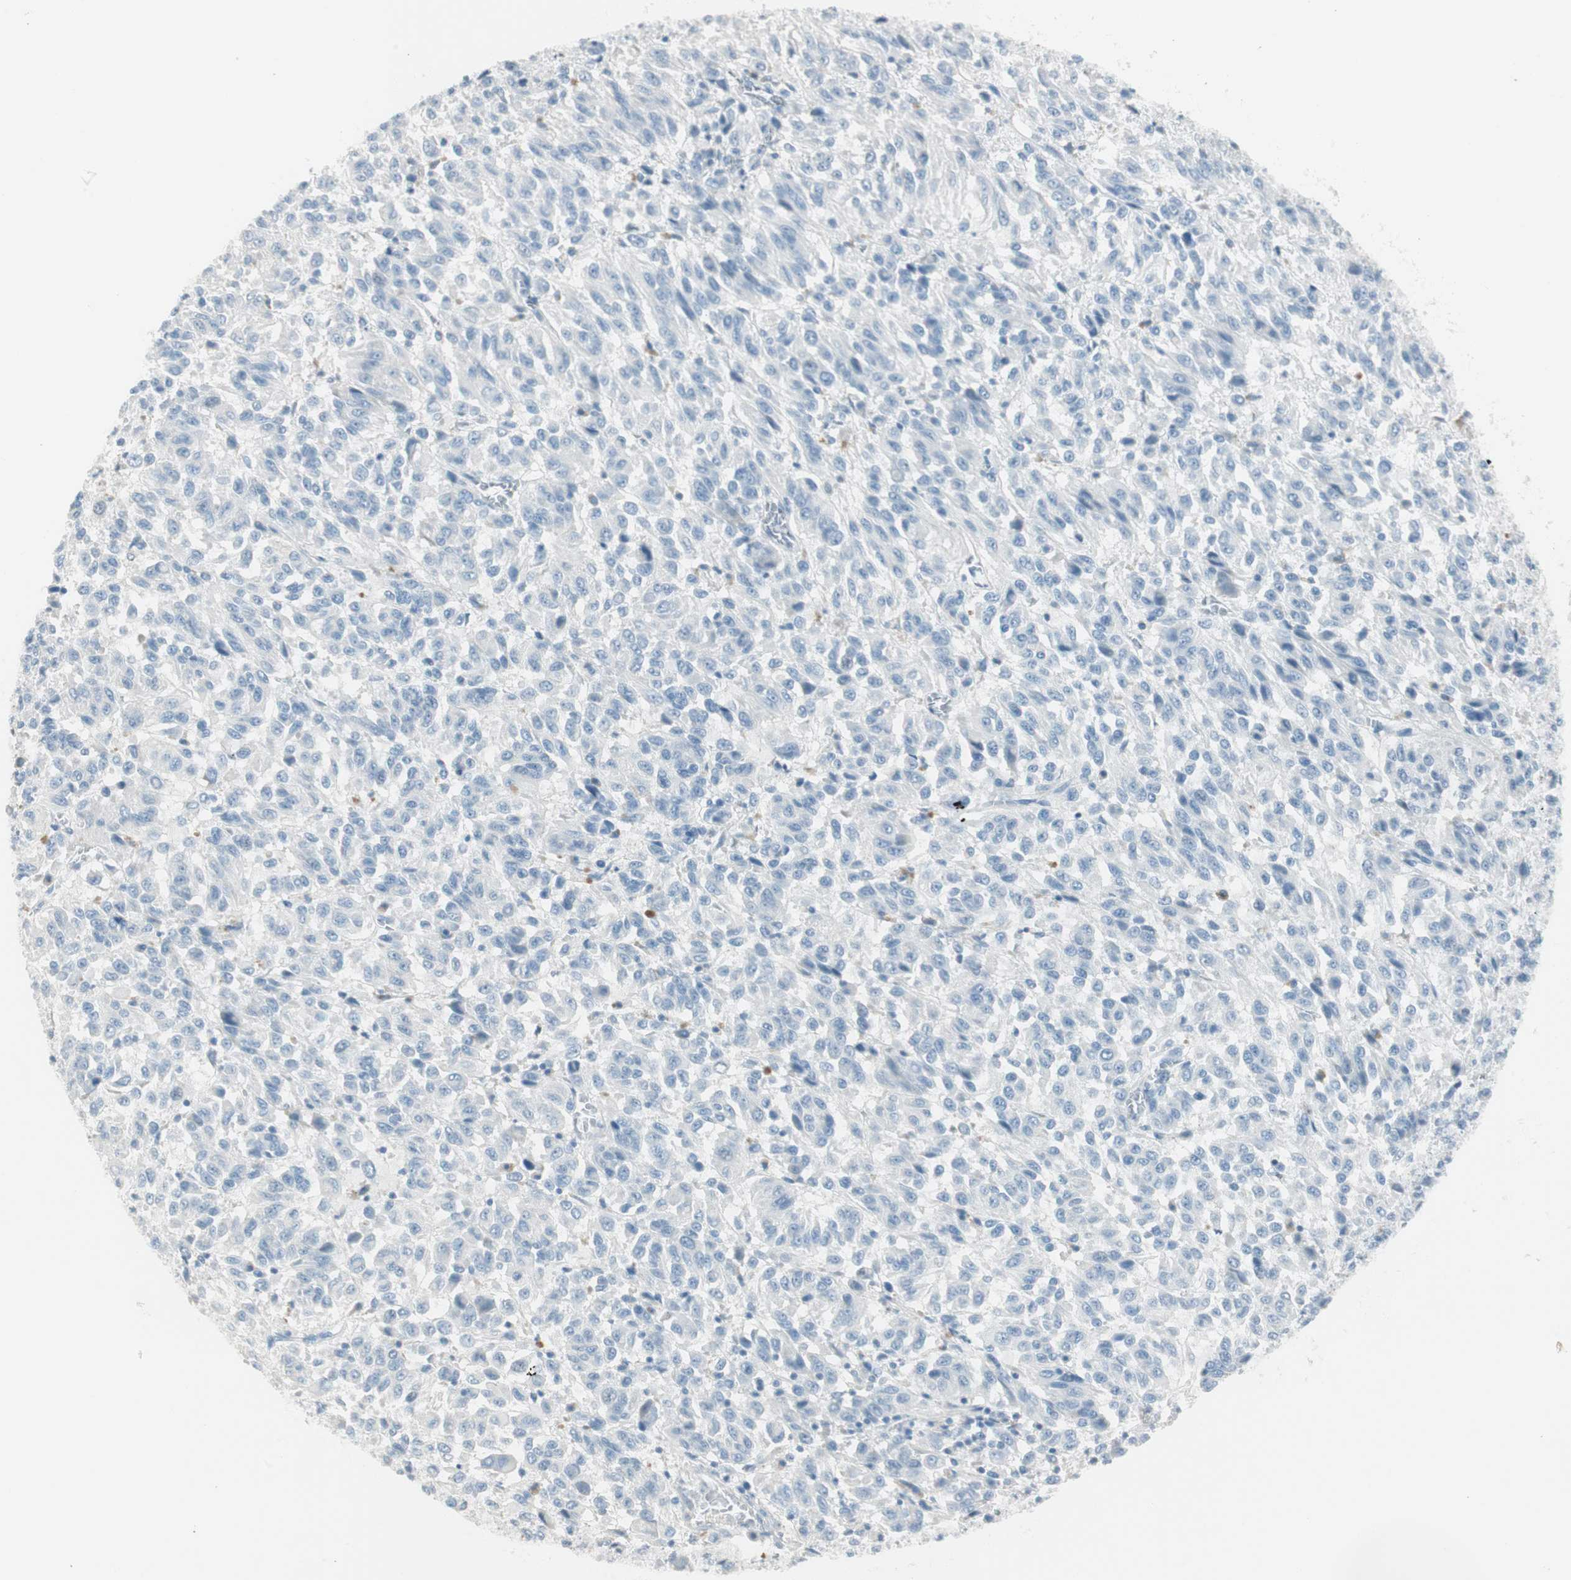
{"staining": {"intensity": "negative", "quantity": "none", "location": "none"}, "tissue": "melanoma", "cell_type": "Tumor cells", "image_type": "cancer", "snomed": [{"axis": "morphology", "description": "Malignant melanoma, Metastatic site"}, {"axis": "topography", "description": "Lung"}], "caption": "IHC of melanoma exhibits no staining in tumor cells.", "gene": "ITLN2", "patient": {"sex": "male", "age": 64}}